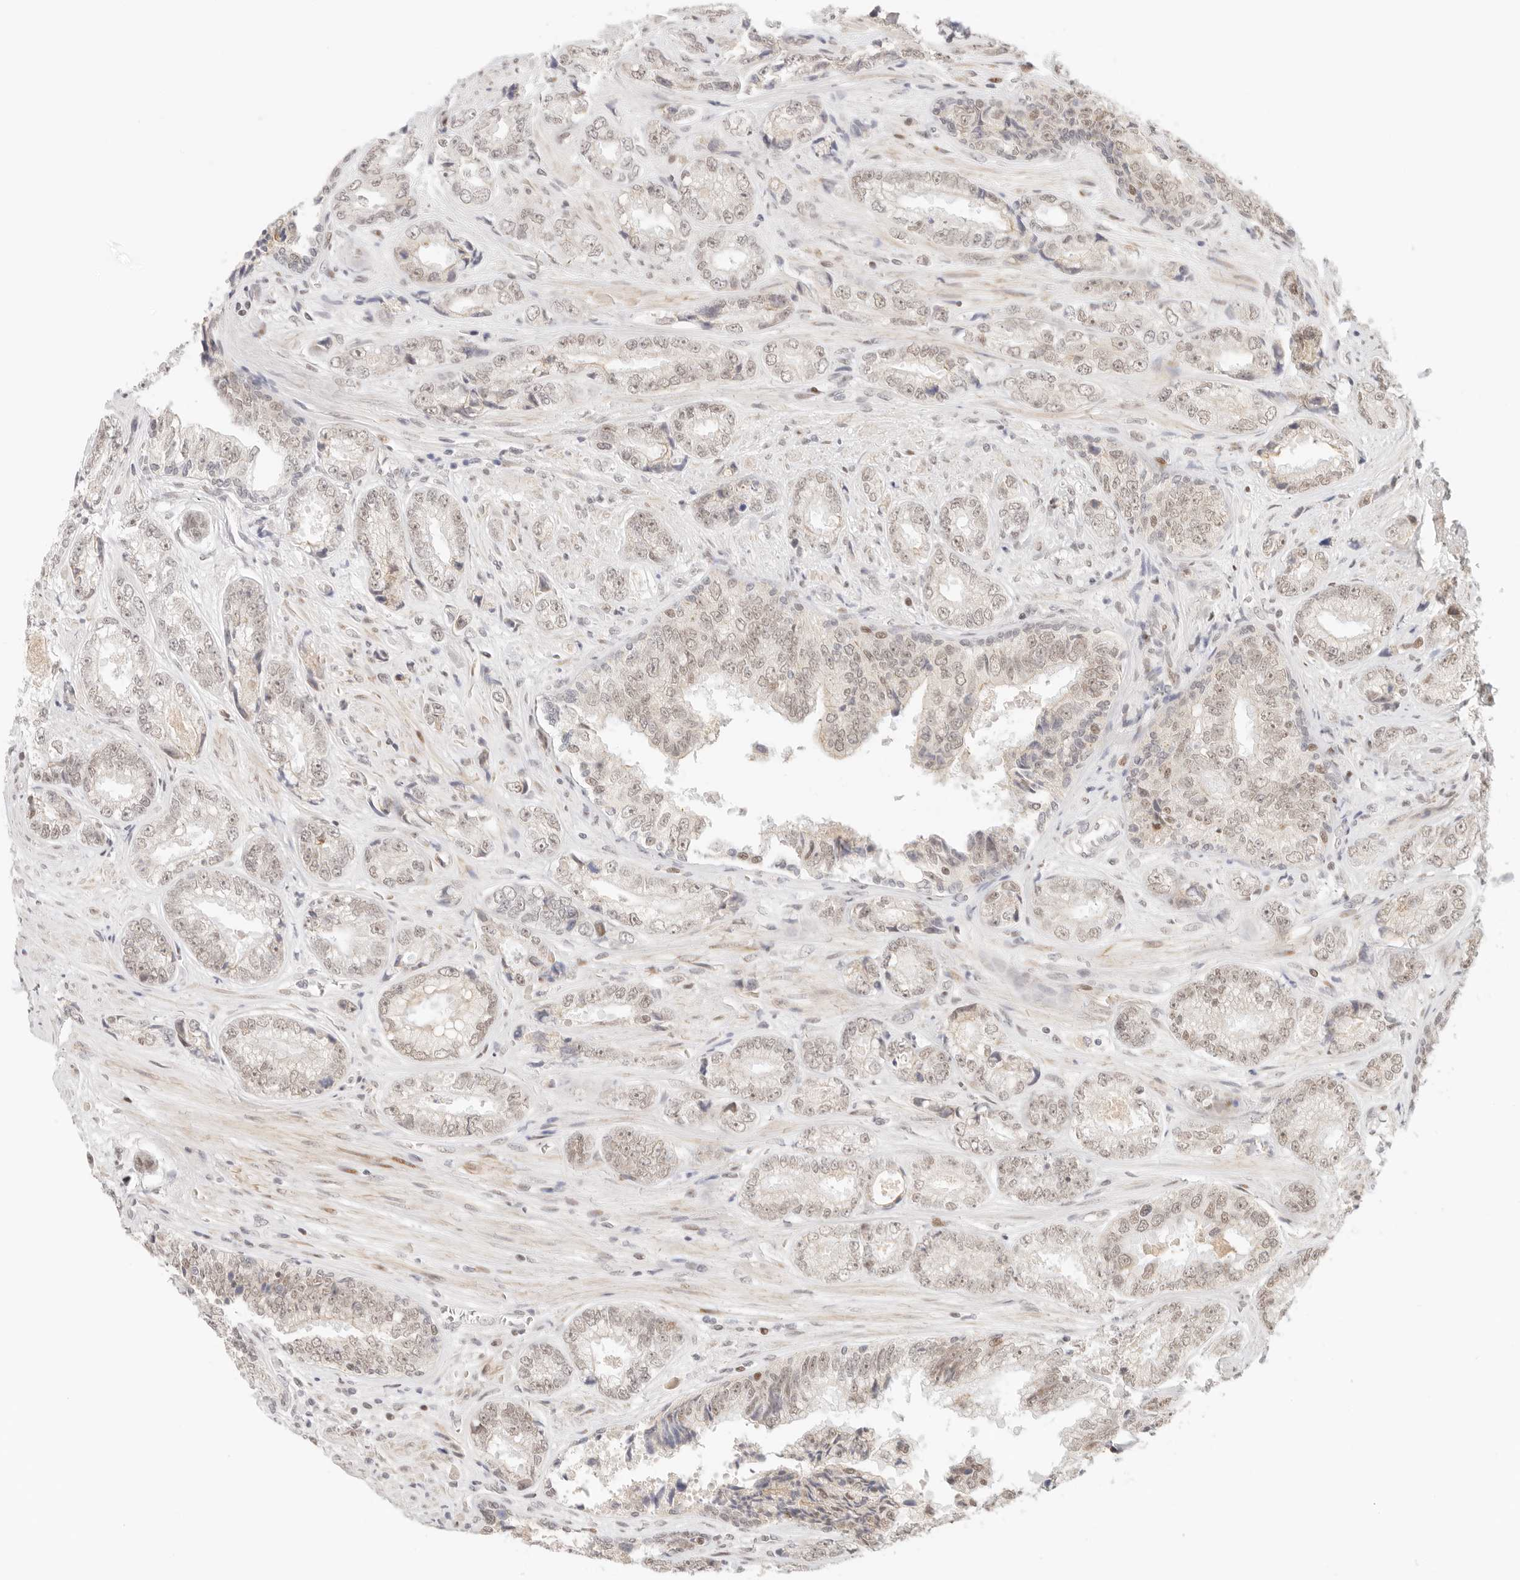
{"staining": {"intensity": "weak", "quantity": ">75%", "location": "cytoplasmic/membranous,nuclear"}, "tissue": "prostate cancer", "cell_type": "Tumor cells", "image_type": "cancer", "snomed": [{"axis": "morphology", "description": "Adenocarcinoma, High grade"}, {"axis": "topography", "description": "Prostate"}], "caption": "Protein staining by IHC exhibits weak cytoplasmic/membranous and nuclear staining in about >75% of tumor cells in prostate cancer. (DAB (3,3'-diaminobenzidine) IHC with brightfield microscopy, high magnification).", "gene": "HOXC5", "patient": {"sex": "male", "age": 61}}